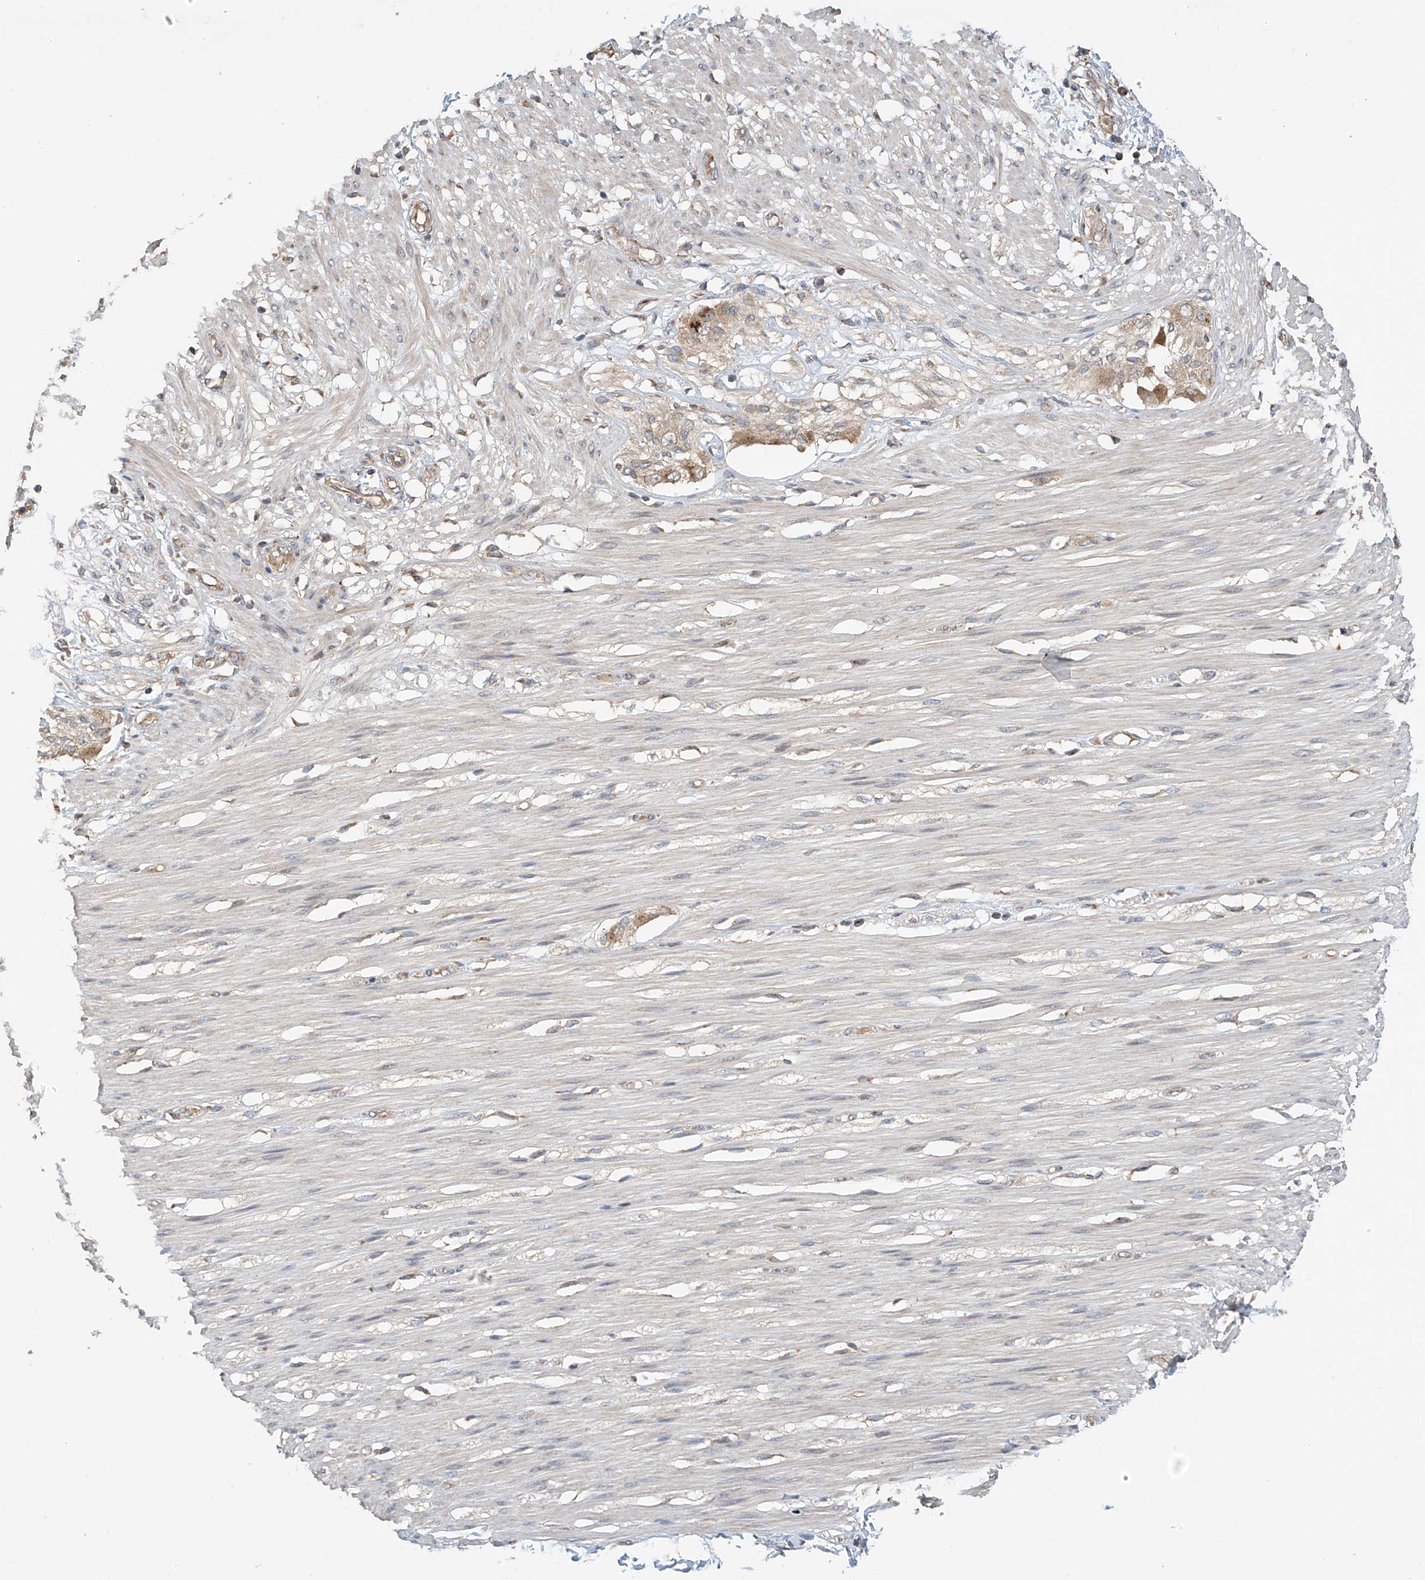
{"staining": {"intensity": "weak", "quantity": "<25%", "location": "cytoplasmic/membranous"}, "tissue": "smooth muscle", "cell_type": "Smooth muscle cells", "image_type": "normal", "snomed": [{"axis": "morphology", "description": "Normal tissue, NOS"}, {"axis": "morphology", "description": "Adenocarcinoma, NOS"}, {"axis": "topography", "description": "Colon"}, {"axis": "topography", "description": "Peripheral nerve tissue"}], "caption": "A histopathology image of smooth muscle stained for a protein exhibits no brown staining in smooth muscle cells. Brightfield microscopy of immunohistochemistry stained with DAB (brown) and hematoxylin (blue), captured at high magnification.", "gene": "PNPT1", "patient": {"sex": "male", "age": 14}}